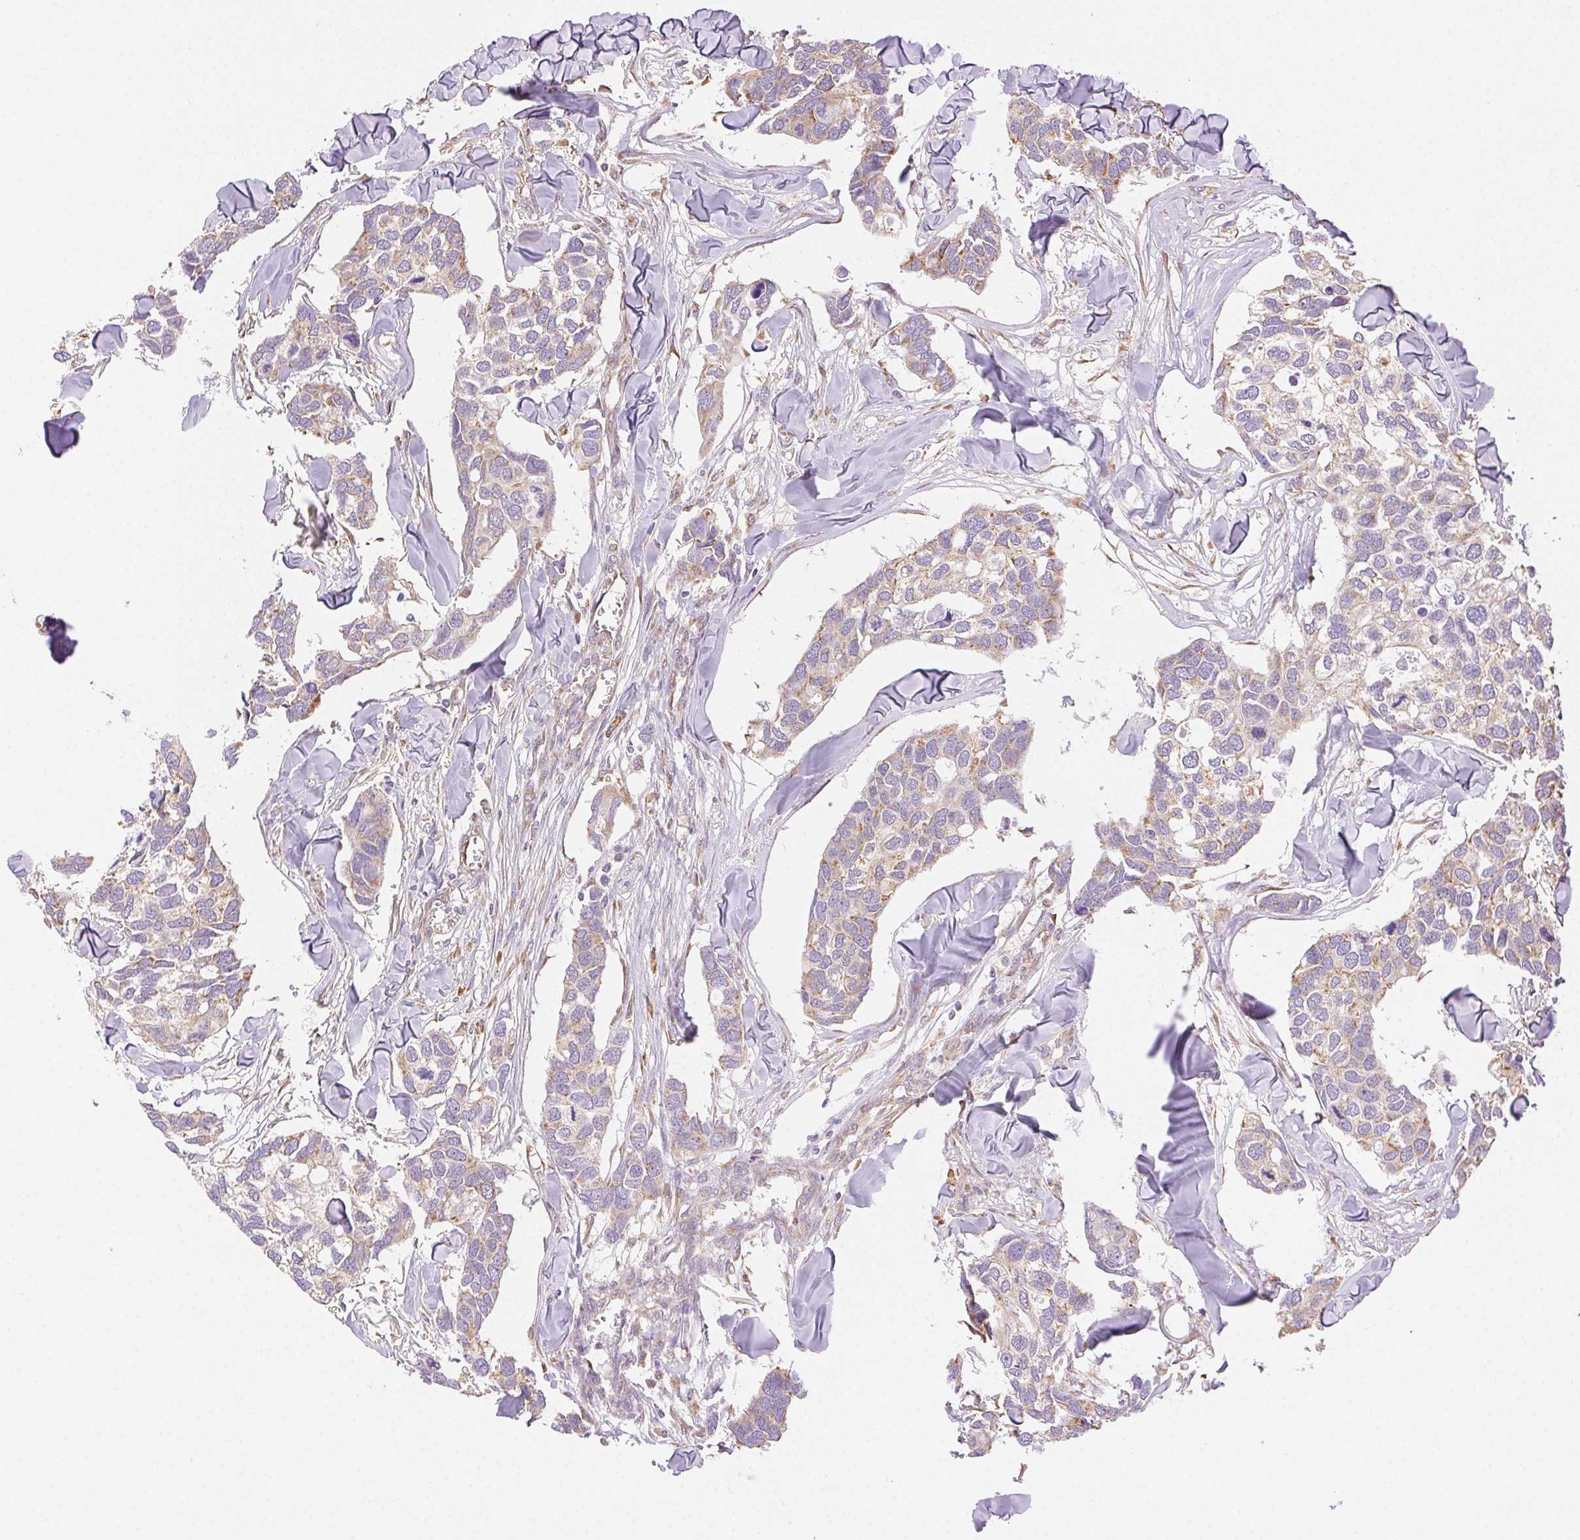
{"staining": {"intensity": "weak", "quantity": "<25%", "location": "cytoplasmic/membranous"}, "tissue": "breast cancer", "cell_type": "Tumor cells", "image_type": "cancer", "snomed": [{"axis": "morphology", "description": "Duct carcinoma"}, {"axis": "topography", "description": "Breast"}], "caption": "Human breast cancer (invasive ductal carcinoma) stained for a protein using immunohistochemistry (IHC) demonstrates no expression in tumor cells.", "gene": "ENTREP1", "patient": {"sex": "female", "age": 83}}